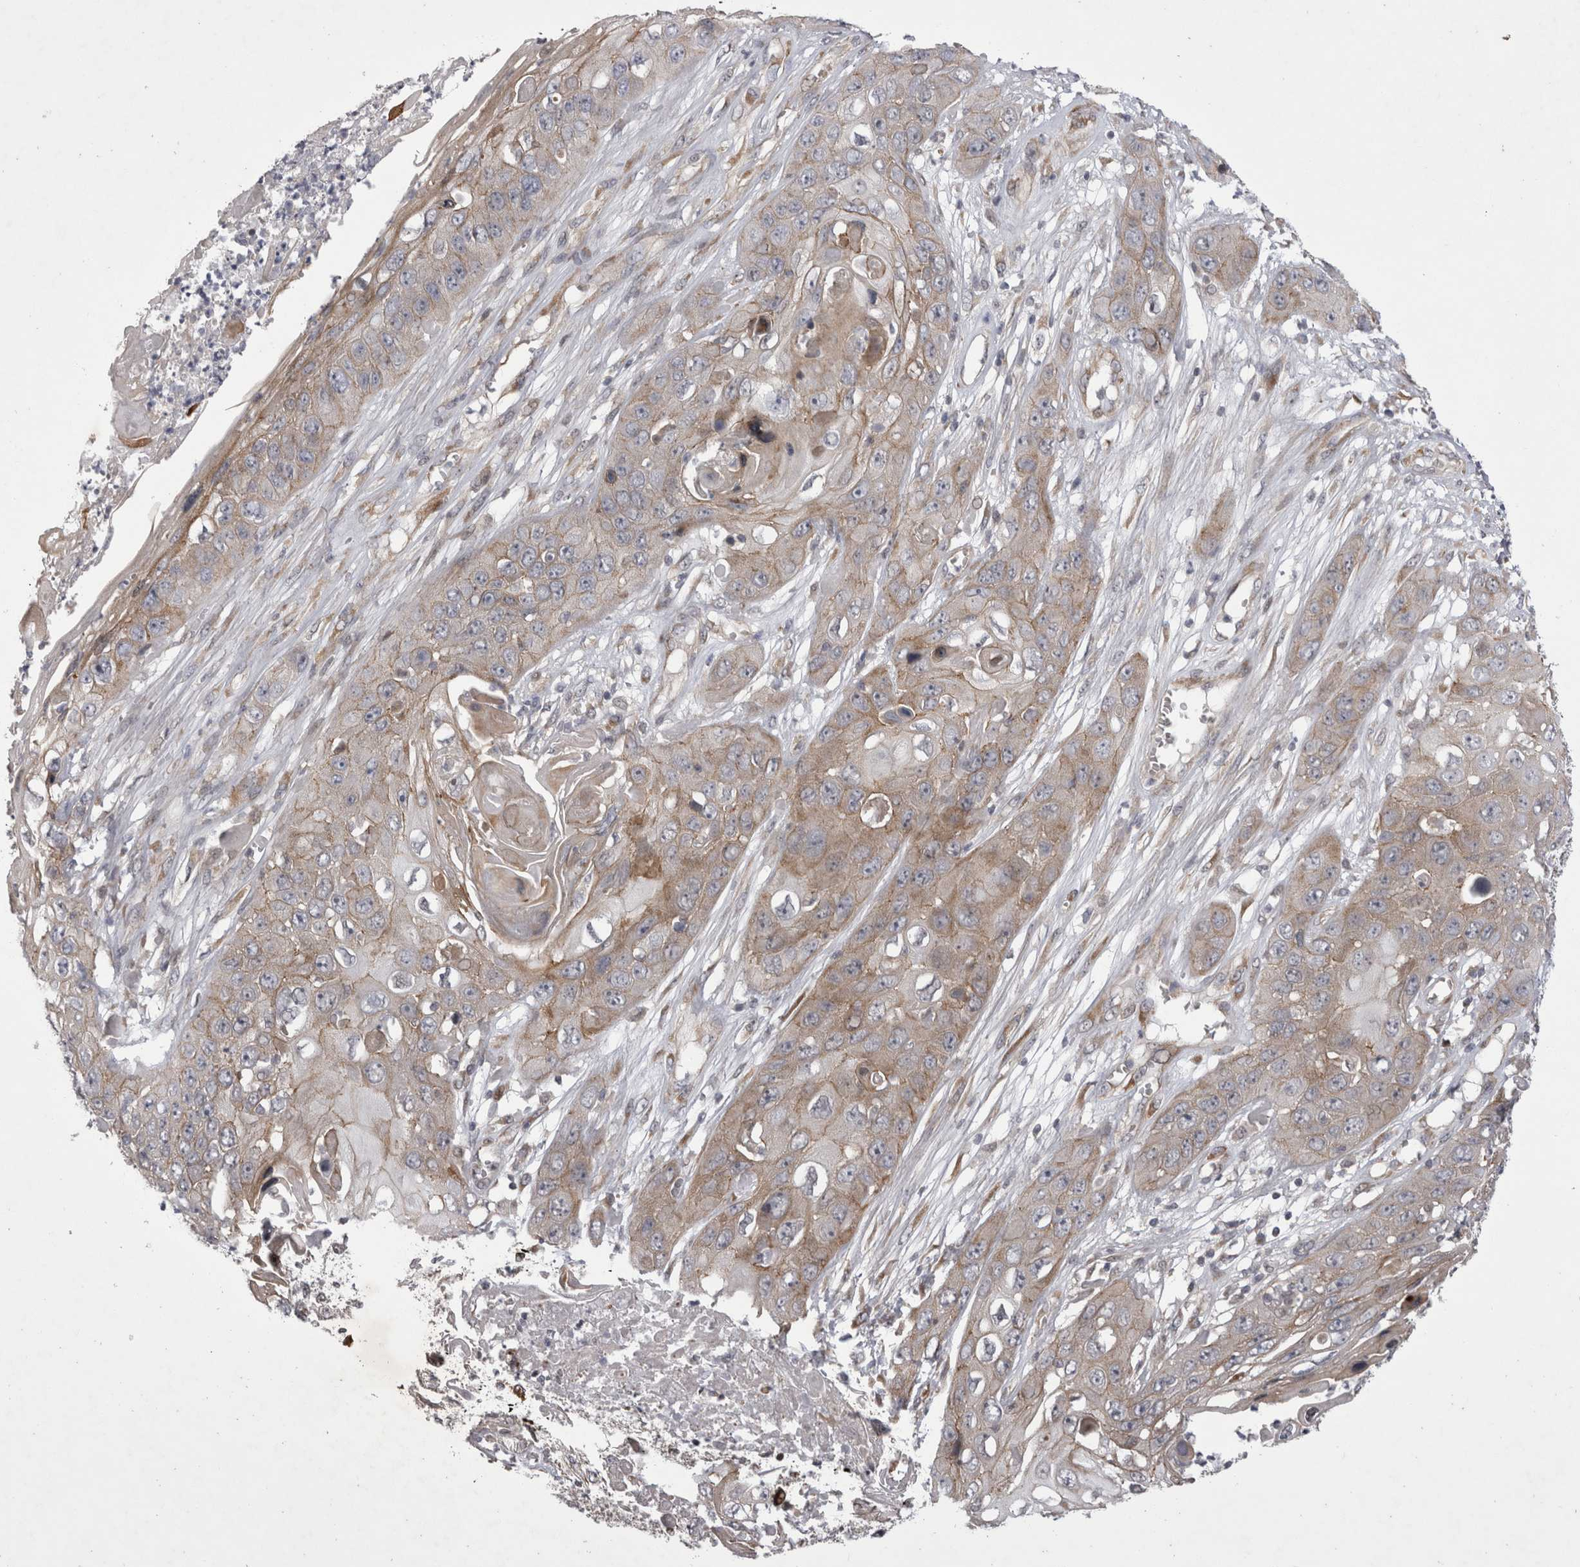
{"staining": {"intensity": "weak", "quantity": ">75%", "location": "cytoplasmic/membranous"}, "tissue": "skin cancer", "cell_type": "Tumor cells", "image_type": "cancer", "snomed": [{"axis": "morphology", "description": "Squamous cell carcinoma, NOS"}, {"axis": "topography", "description": "Skin"}], "caption": "Weak cytoplasmic/membranous protein expression is identified in about >75% of tumor cells in skin cancer. Using DAB (brown) and hematoxylin (blue) stains, captured at high magnification using brightfield microscopy.", "gene": "NENF", "patient": {"sex": "male", "age": 55}}